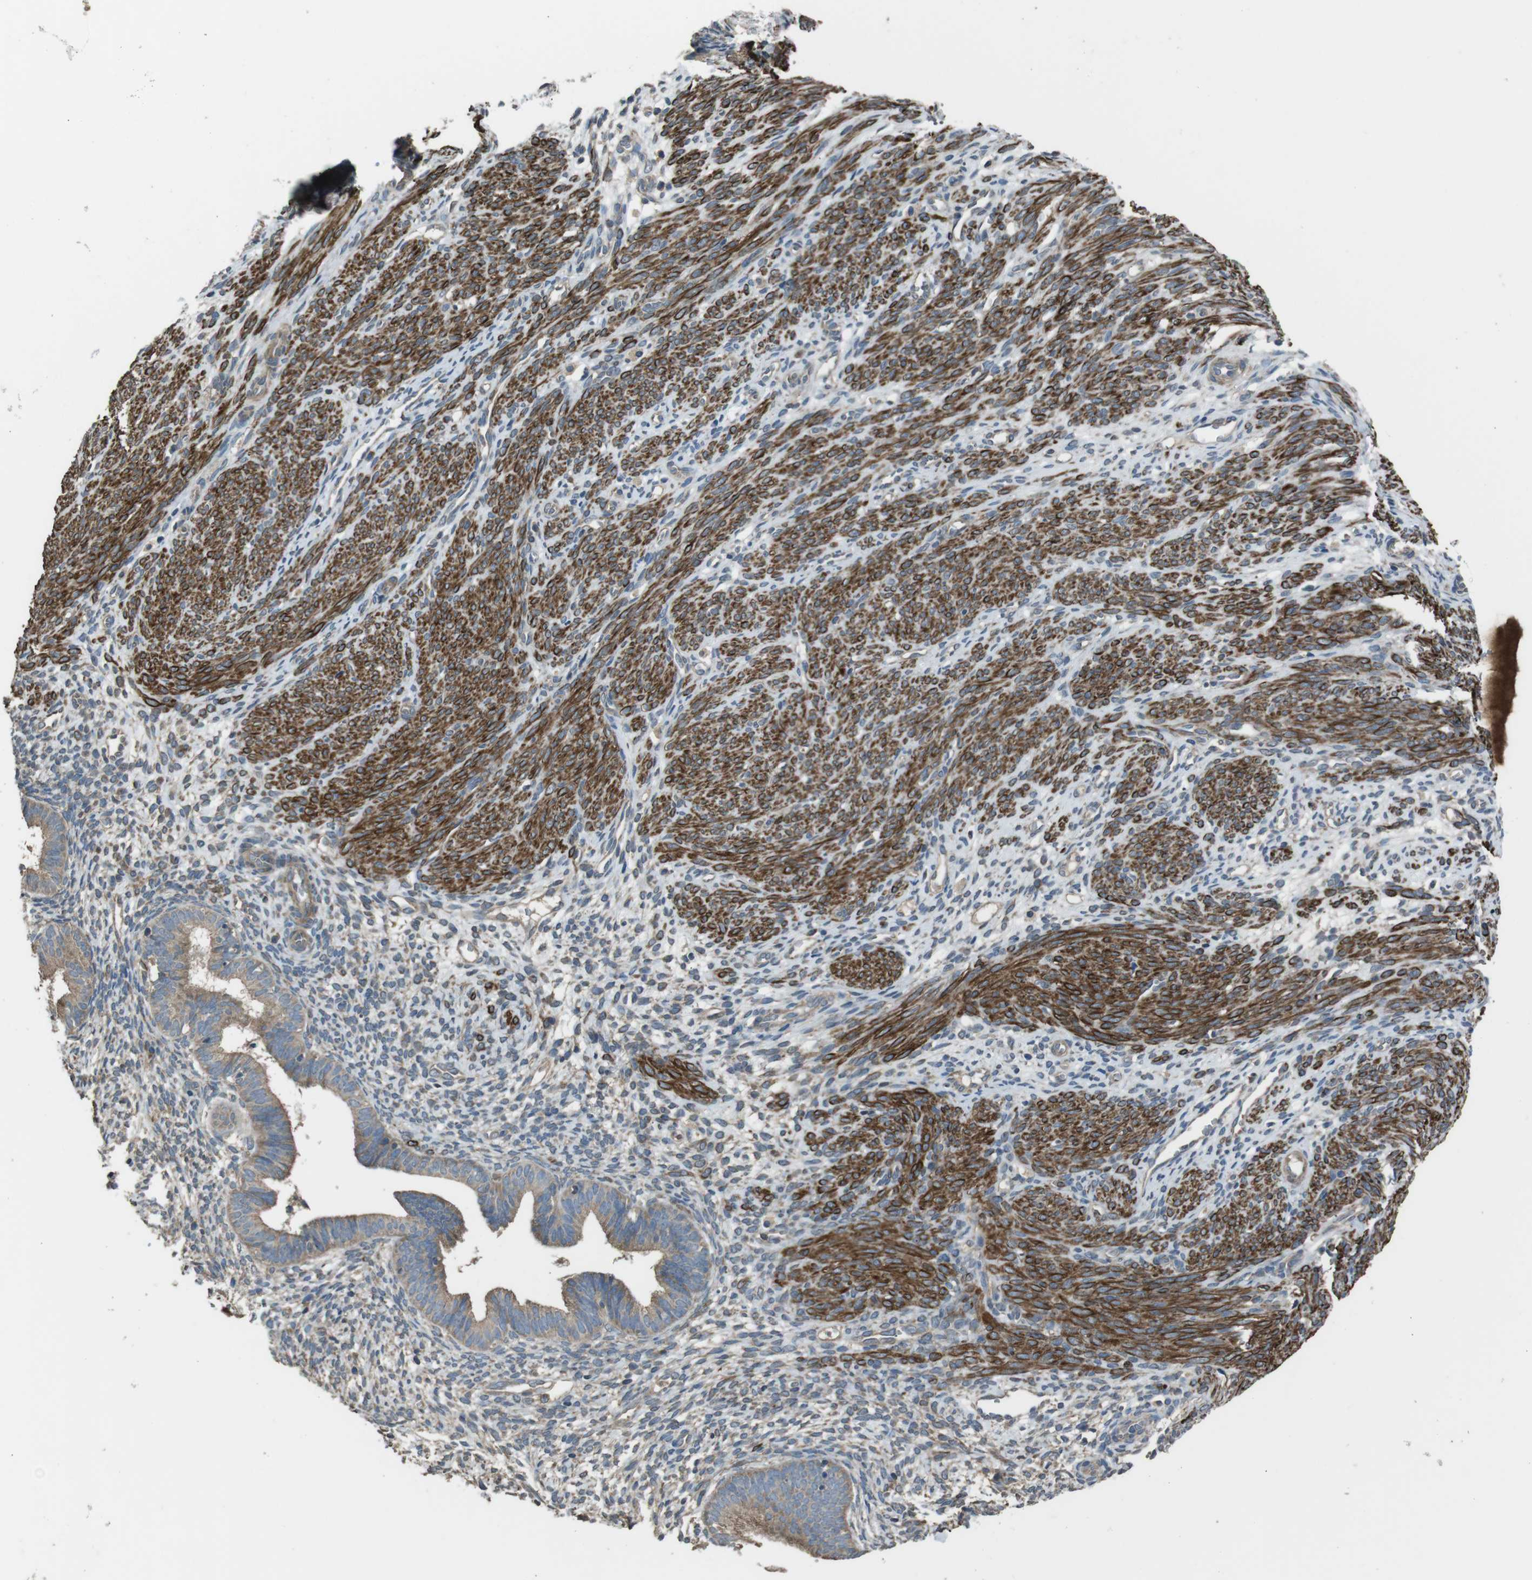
{"staining": {"intensity": "weak", "quantity": "25%-75%", "location": "cytoplasmic/membranous"}, "tissue": "endometrium", "cell_type": "Cells in endometrial stroma", "image_type": "normal", "snomed": [{"axis": "morphology", "description": "Normal tissue, NOS"}, {"axis": "morphology", "description": "Adenocarcinoma, NOS"}, {"axis": "topography", "description": "Endometrium"}, {"axis": "topography", "description": "Ovary"}], "caption": "The histopathology image displays immunohistochemical staining of normal endometrium. There is weak cytoplasmic/membranous positivity is appreciated in about 25%-75% of cells in endometrial stroma.", "gene": "FUT2", "patient": {"sex": "female", "age": 68}}